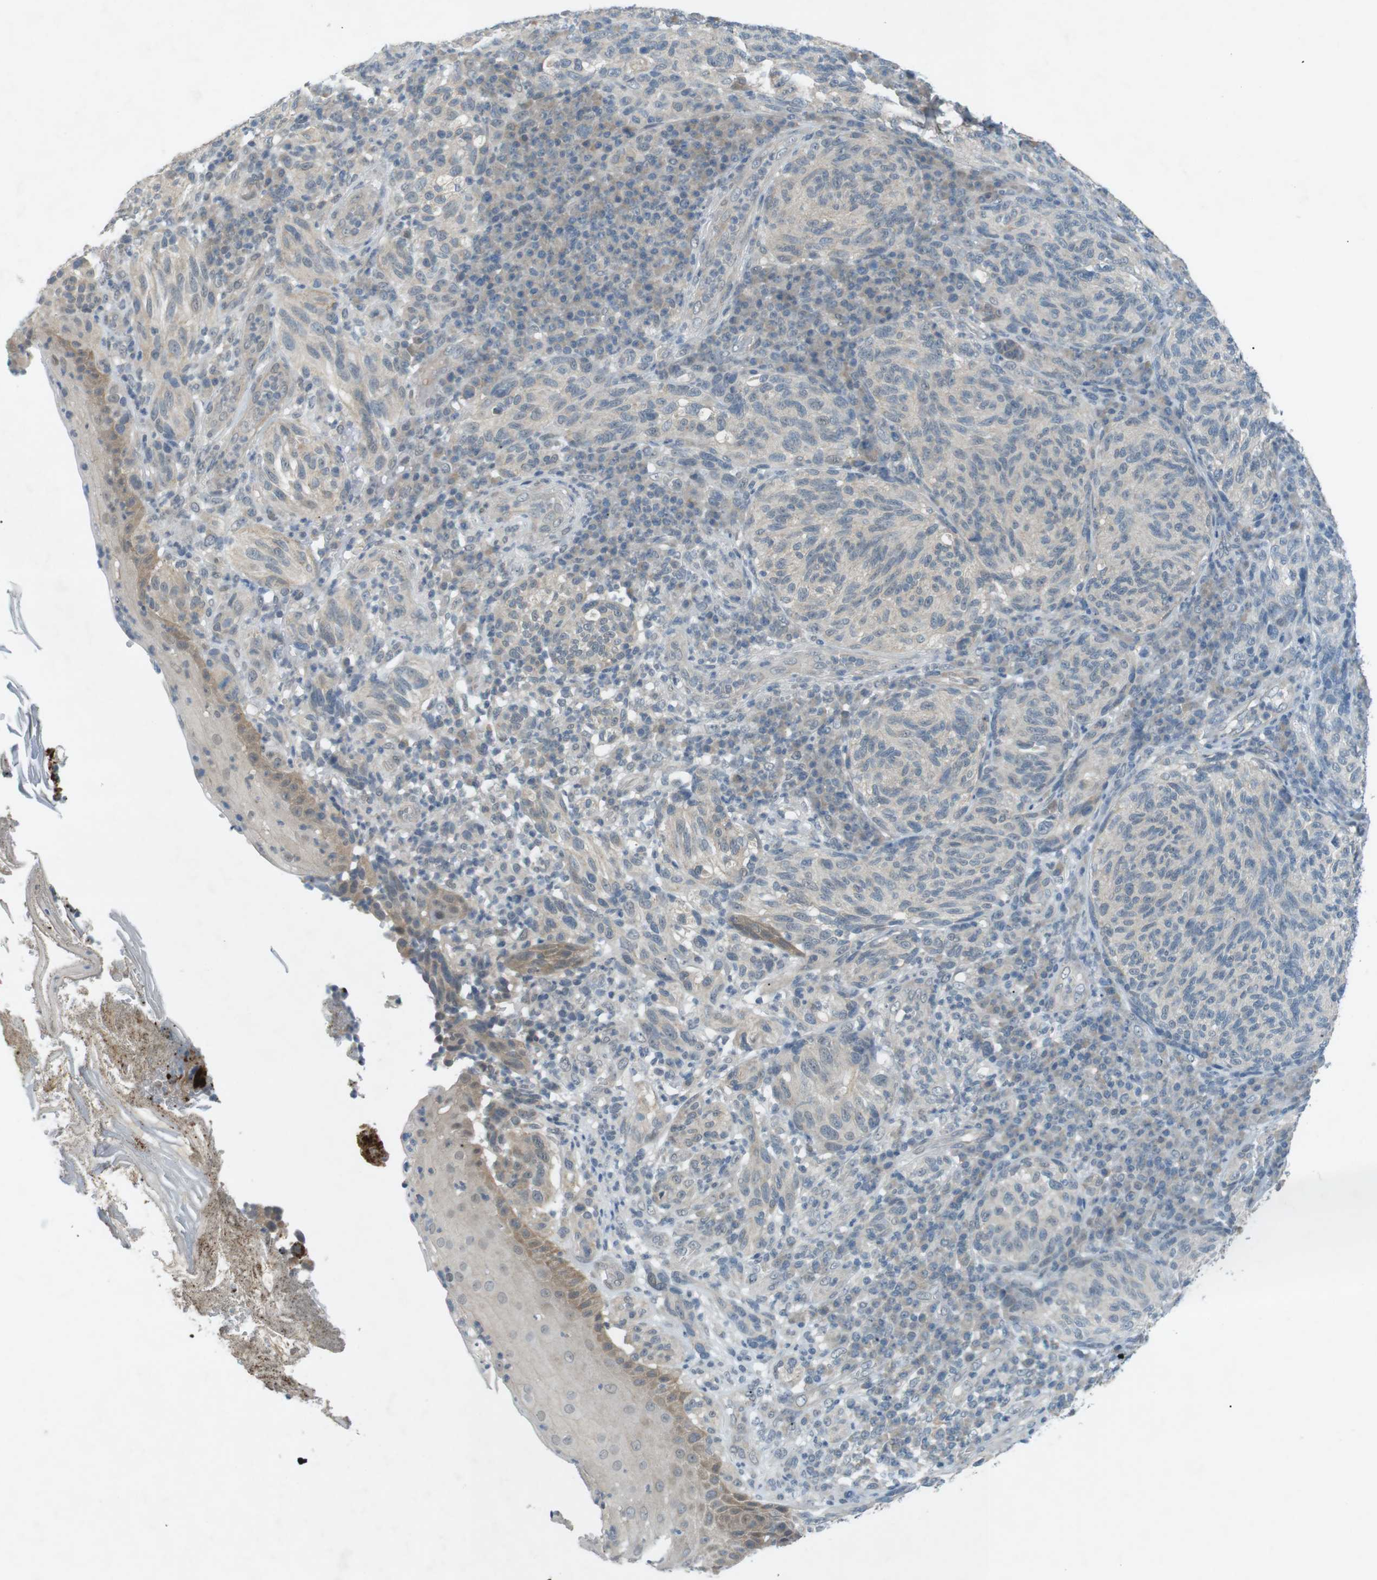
{"staining": {"intensity": "weak", "quantity": "25%-75%", "location": "cytoplasmic/membranous"}, "tissue": "melanoma", "cell_type": "Tumor cells", "image_type": "cancer", "snomed": [{"axis": "morphology", "description": "Malignant melanoma, NOS"}, {"axis": "topography", "description": "Skin"}], "caption": "Tumor cells demonstrate low levels of weak cytoplasmic/membranous expression in approximately 25%-75% of cells in malignant melanoma.", "gene": "RTN3", "patient": {"sex": "female", "age": 73}}